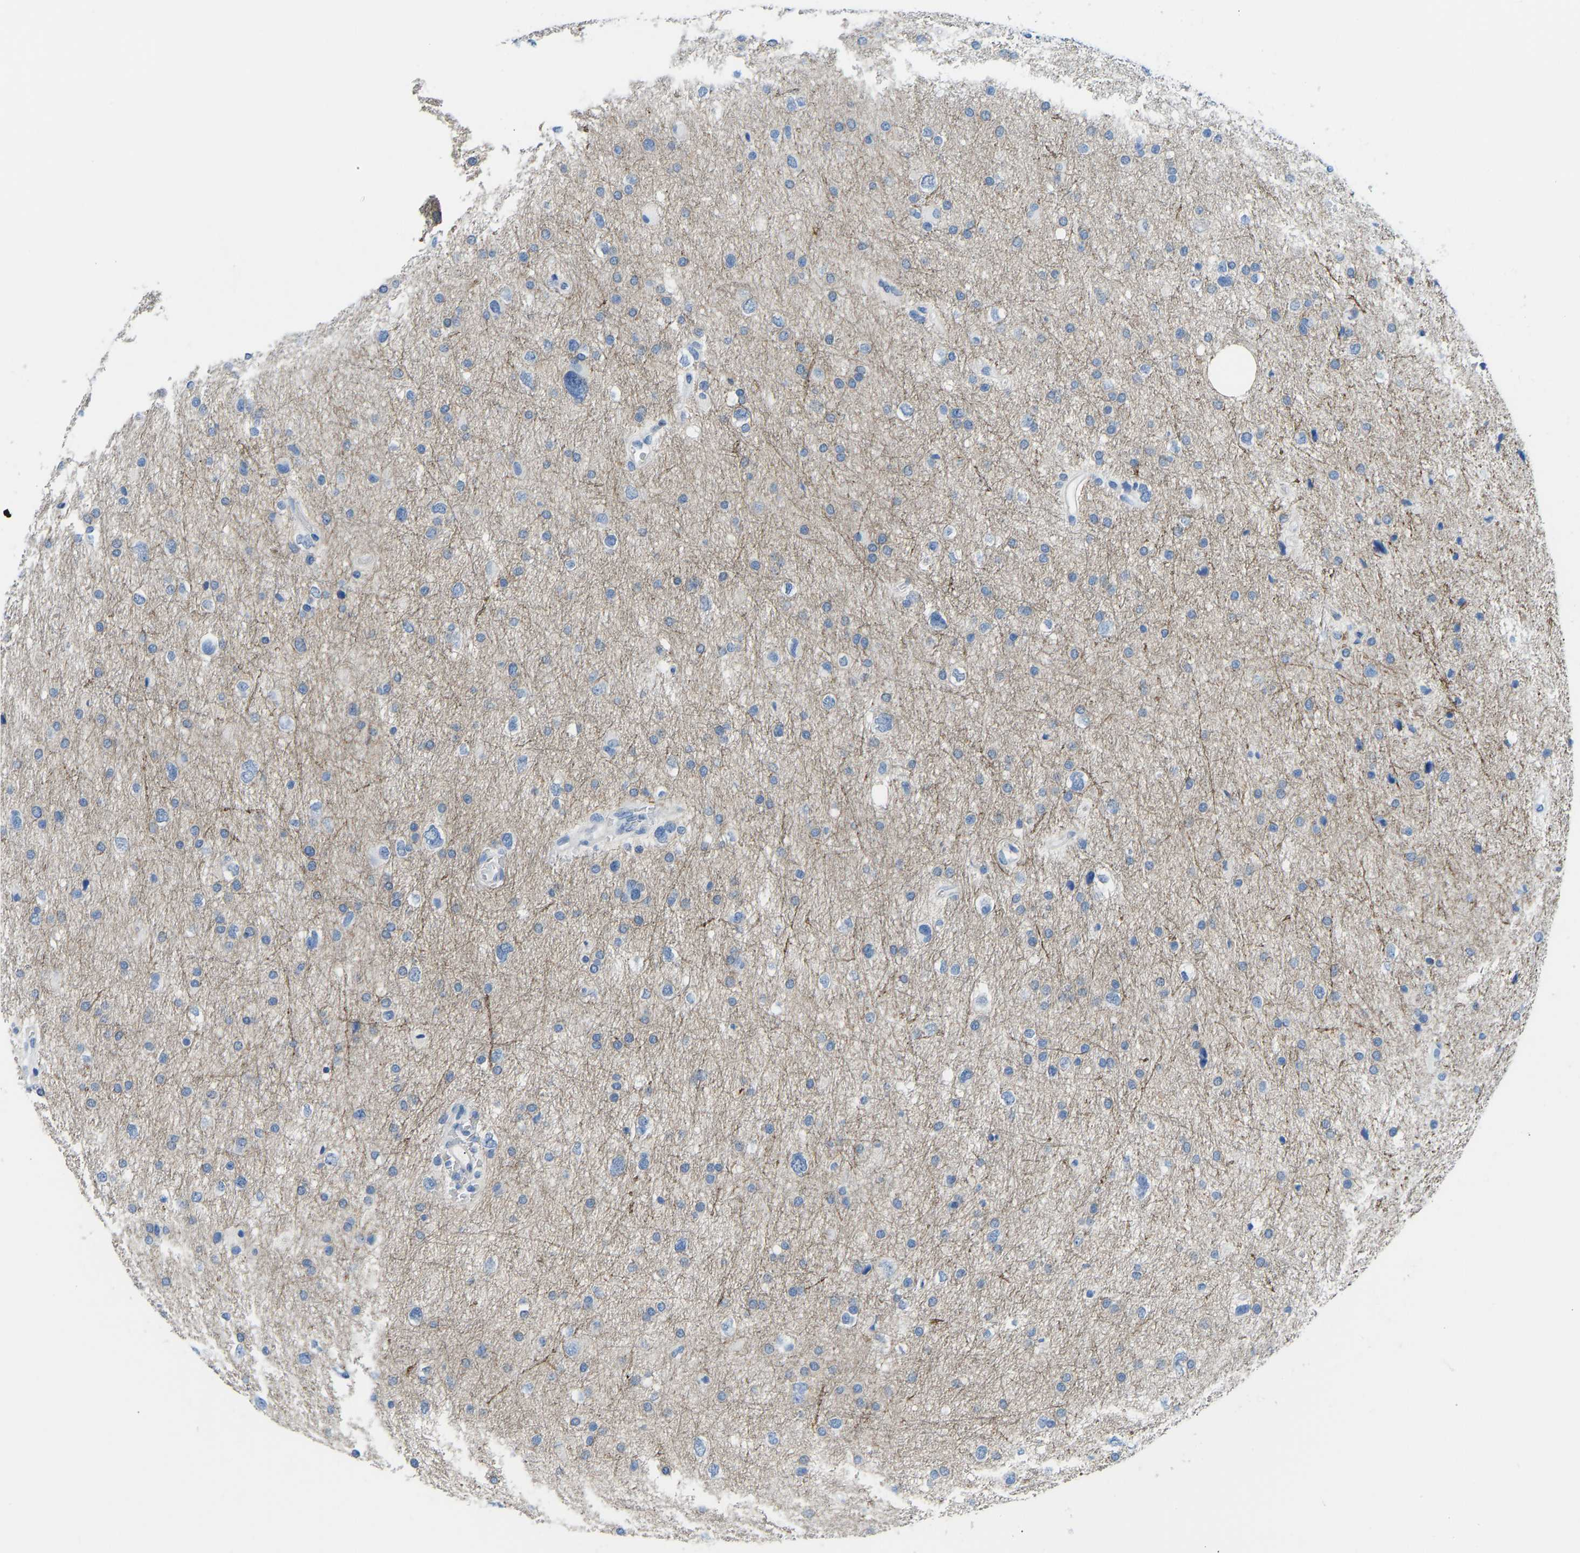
{"staining": {"intensity": "negative", "quantity": "none", "location": "none"}, "tissue": "glioma", "cell_type": "Tumor cells", "image_type": "cancer", "snomed": [{"axis": "morphology", "description": "Glioma, malignant, Low grade"}, {"axis": "topography", "description": "Brain"}], "caption": "Malignant glioma (low-grade) was stained to show a protein in brown. There is no significant positivity in tumor cells.", "gene": "ATP1A1", "patient": {"sex": "female", "age": 37}}